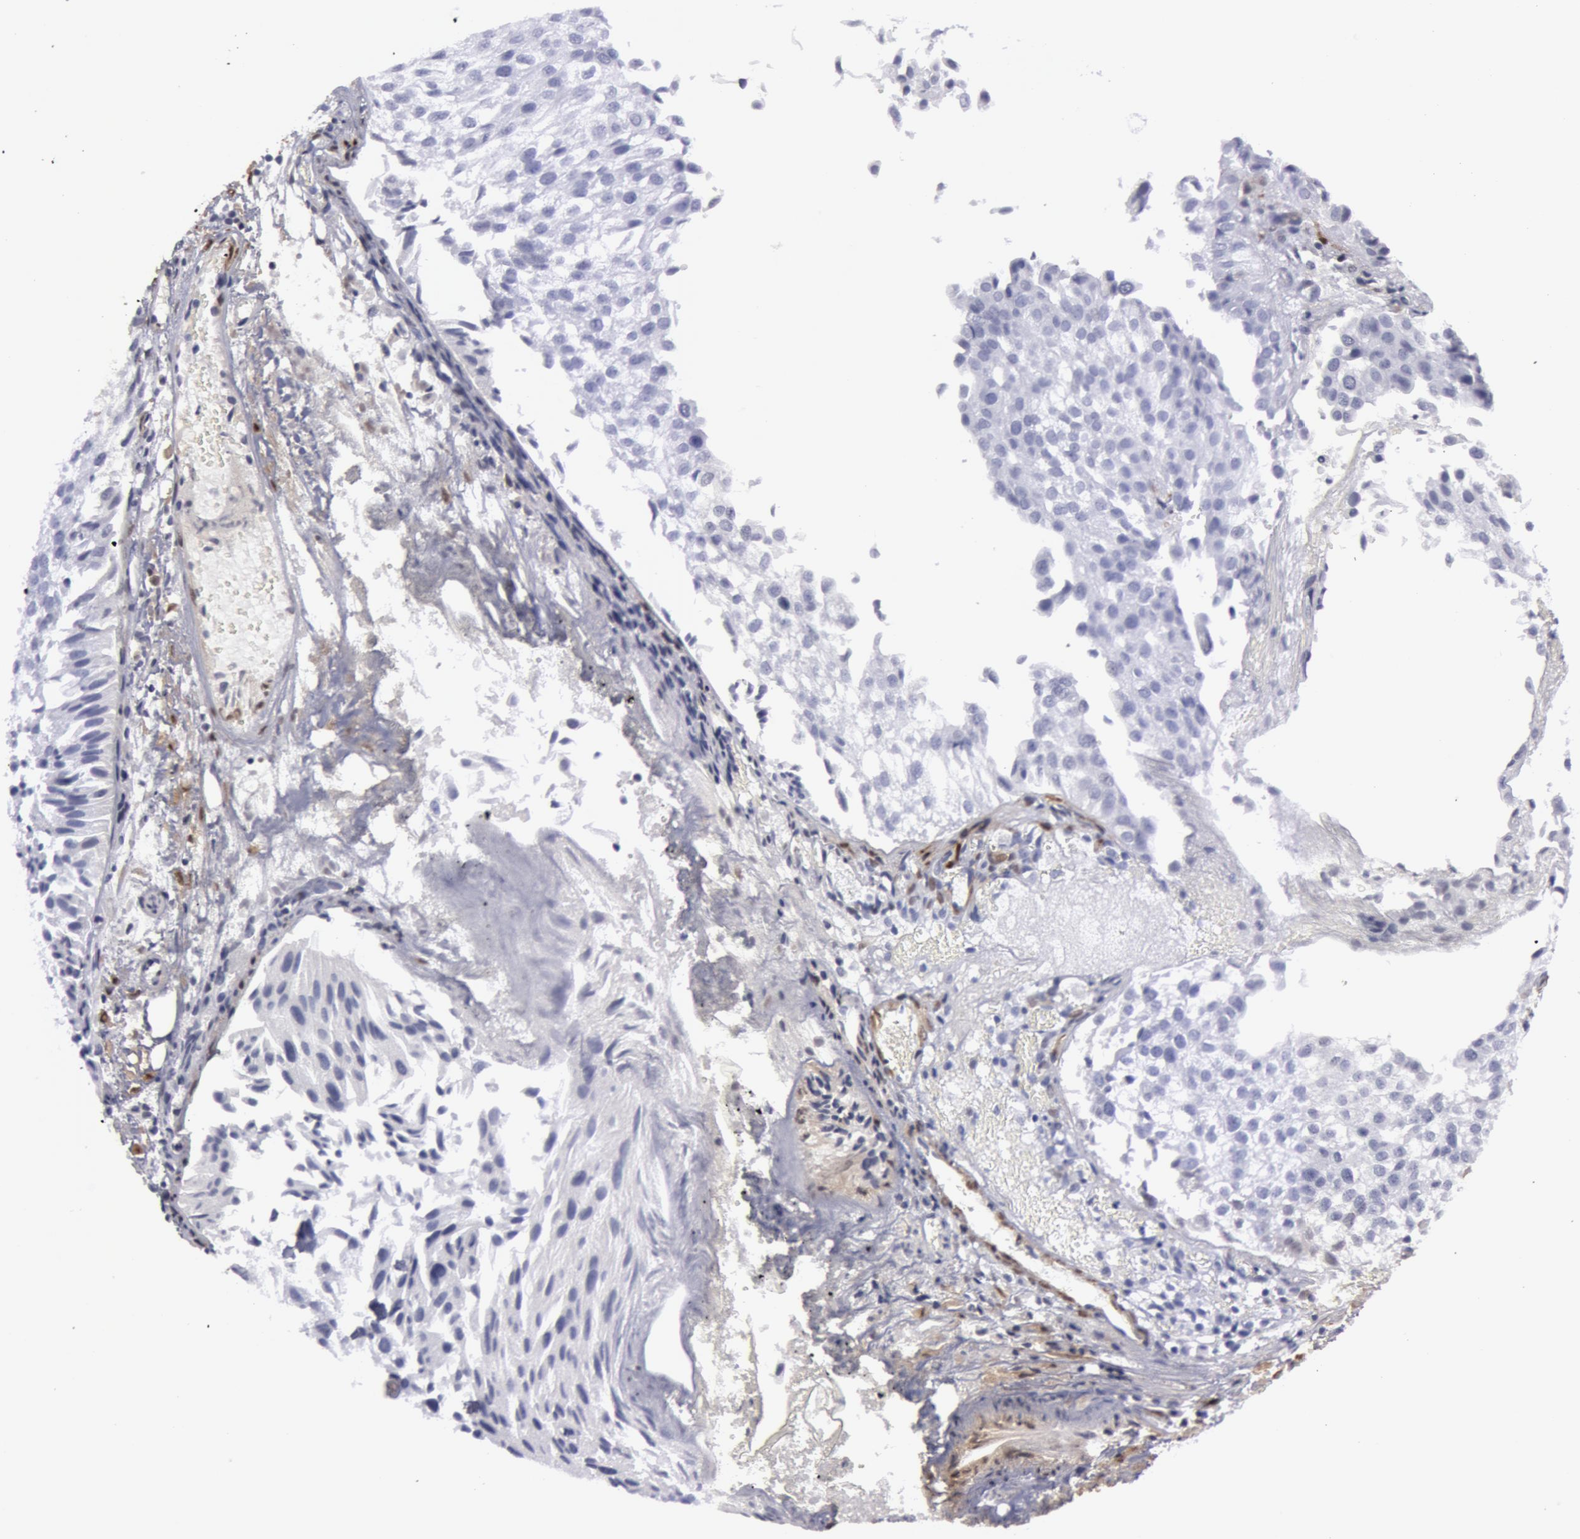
{"staining": {"intensity": "negative", "quantity": "none", "location": "none"}, "tissue": "urothelial cancer", "cell_type": "Tumor cells", "image_type": "cancer", "snomed": [{"axis": "morphology", "description": "Urothelial carcinoma, Low grade"}, {"axis": "topography", "description": "Urinary bladder"}], "caption": "Tumor cells are negative for protein expression in human urothelial cancer. The staining is performed using DAB (3,3'-diaminobenzidine) brown chromogen with nuclei counter-stained in using hematoxylin.", "gene": "TAGLN", "patient": {"sex": "female", "age": 89}}